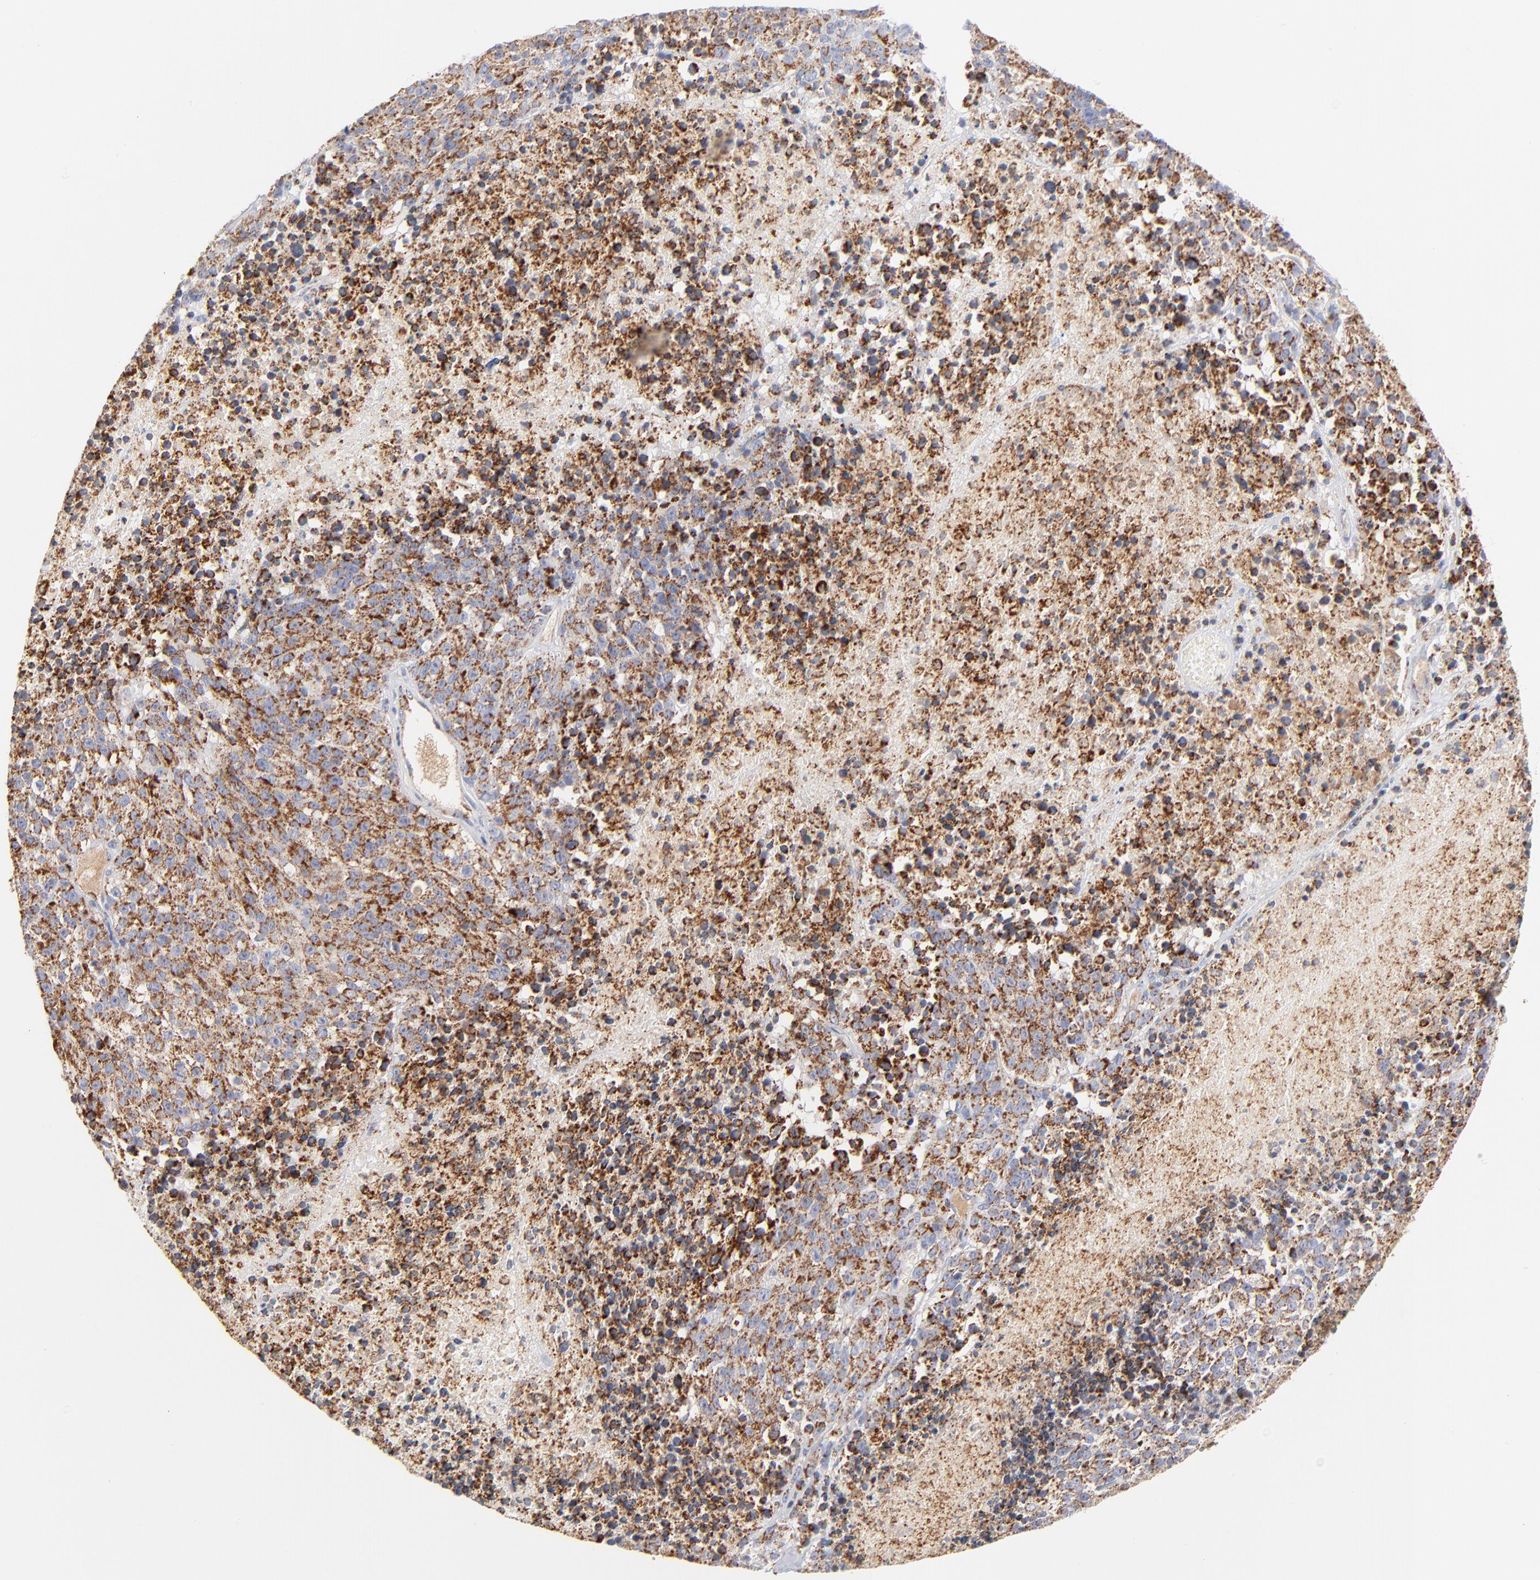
{"staining": {"intensity": "moderate", "quantity": ">75%", "location": "cytoplasmic/membranous"}, "tissue": "melanoma", "cell_type": "Tumor cells", "image_type": "cancer", "snomed": [{"axis": "morphology", "description": "Malignant melanoma, Metastatic site"}, {"axis": "topography", "description": "Cerebral cortex"}], "caption": "Melanoma stained with a brown dye exhibits moderate cytoplasmic/membranous positive staining in approximately >75% of tumor cells.", "gene": "DLAT", "patient": {"sex": "female", "age": 52}}